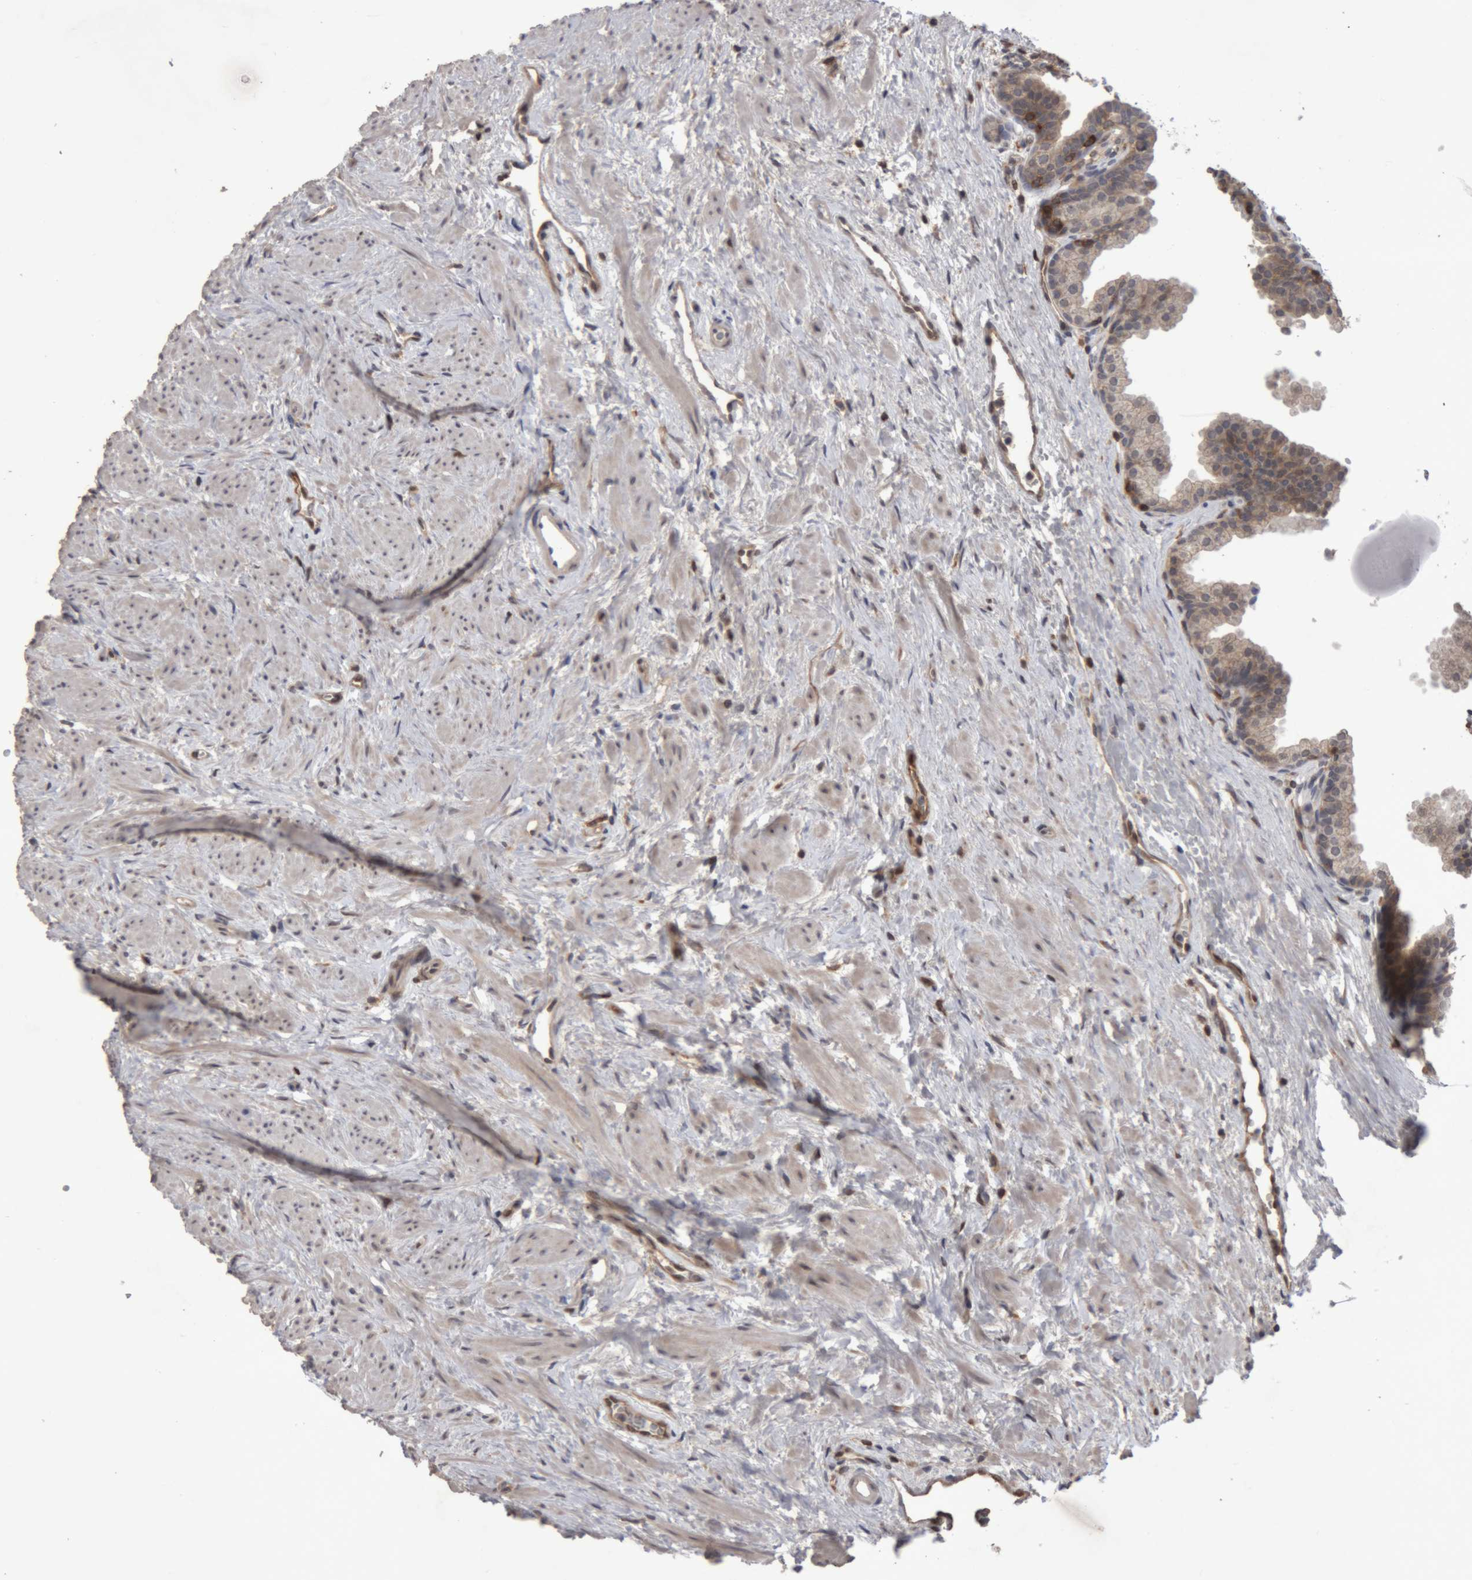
{"staining": {"intensity": "weak", "quantity": "<25%", "location": "cytoplasmic/membranous"}, "tissue": "prostate", "cell_type": "Glandular cells", "image_type": "normal", "snomed": [{"axis": "morphology", "description": "Normal tissue, NOS"}, {"axis": "topography", "description": "Prostate"}], "caption": "There is no significant staining in glandular cells of prostate. (DAB (3,3'-diaminobenzidine) IHC with hematoxylin counter stain).", "gene": "NFATC2", "patient": {"sex": "male", "age": 48}}